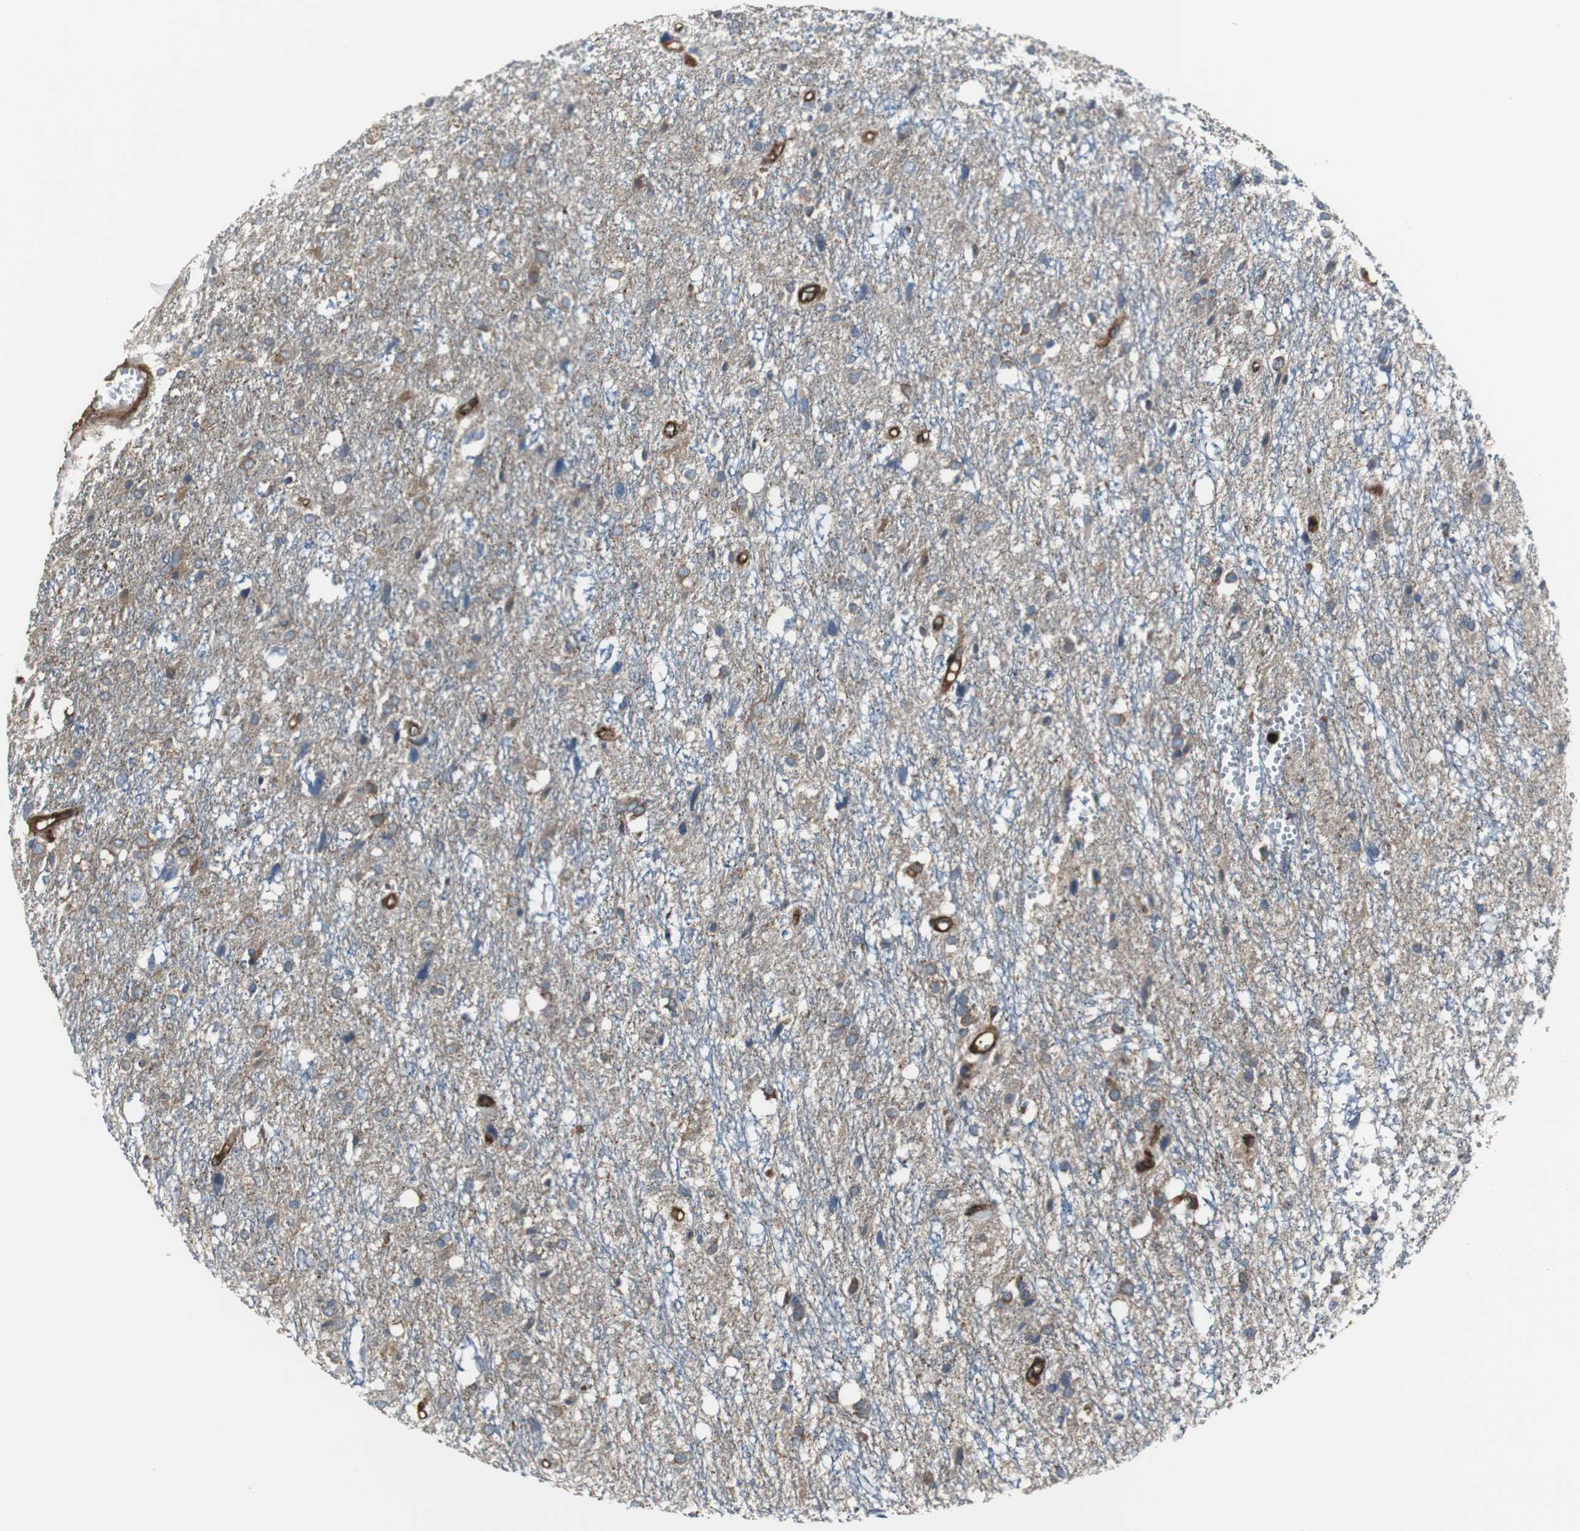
{"staining": {"intensity": "weak", "quantity": "25%-75%", "location": "cytoplasmic/membranous"}, "tissue": "glioma", "cell_type": "Tumor cells", "image_type": "cancer", "snomed": [{"axis": "morphology", "description": "Glioma, malignant, High grade"}, {"axis": "topography", "description": "Brain"}], "caption": "IHC micrograph of glioma stained for a protein (brown), which displays low levels of weak cytoplasmic/membranous expression in about 25%-75% of tumor cells.", "gene": "ACTN1", "patient": {"sex": "female", "age": 59}}